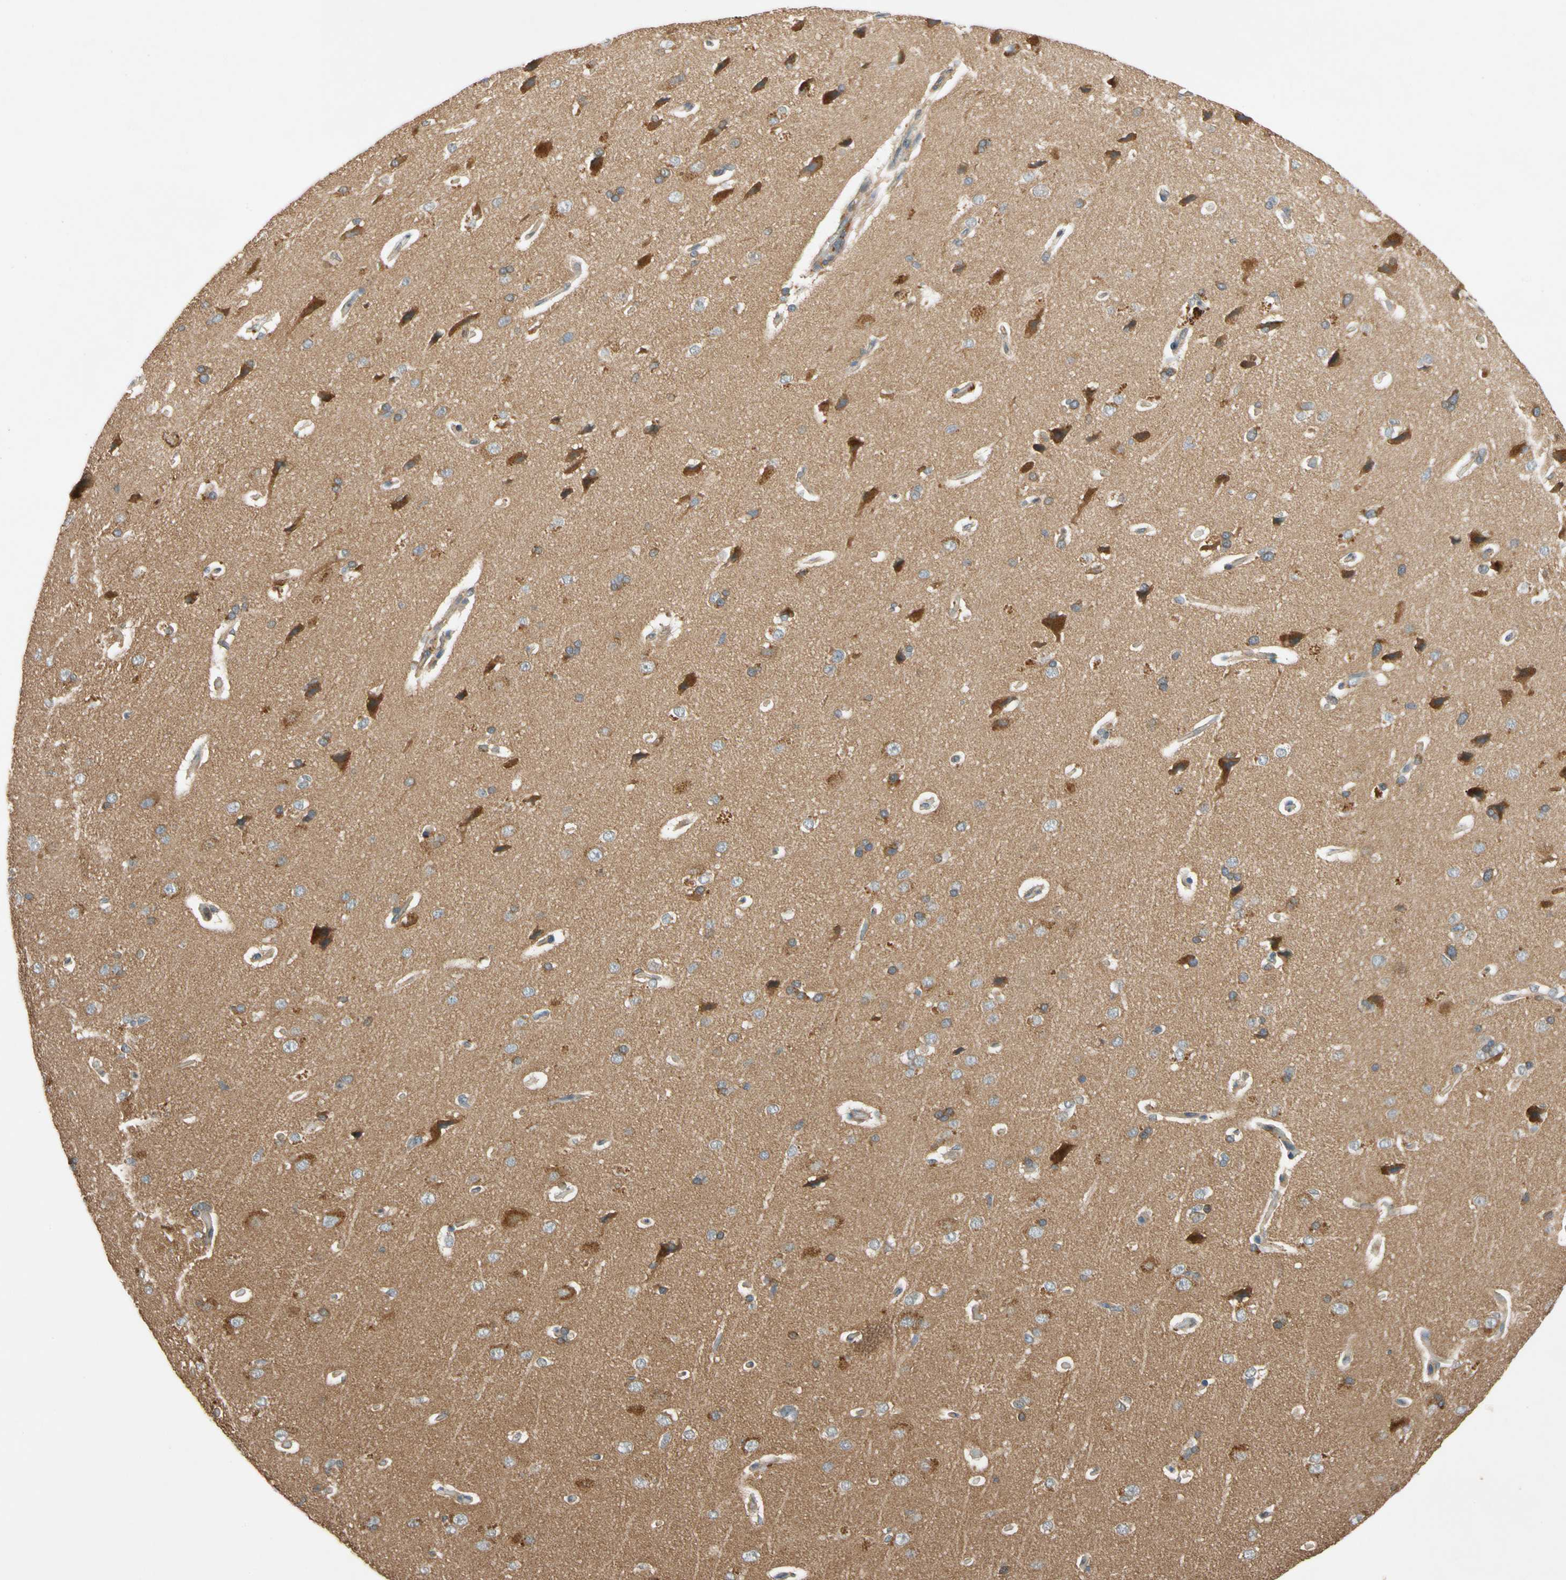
{"staining": {"intensity": "negative", "quantity": "none", "location": "none"}, "tissue": "cerebral cortex", "cell_type": "Endothelial cells", "image_type": "normal", "snomed": [{"axis": "morphology", "description": "Normal tissue, NOS"}, {"axis": "topography", "description": "Cerebral cortex"}], "caption": "Immunohistochemical staining of benign cerebral cortex reveals no significant staining in endothelial cells.", "gene": "USP12", "patient": {"sex": "male", "age": 62}}